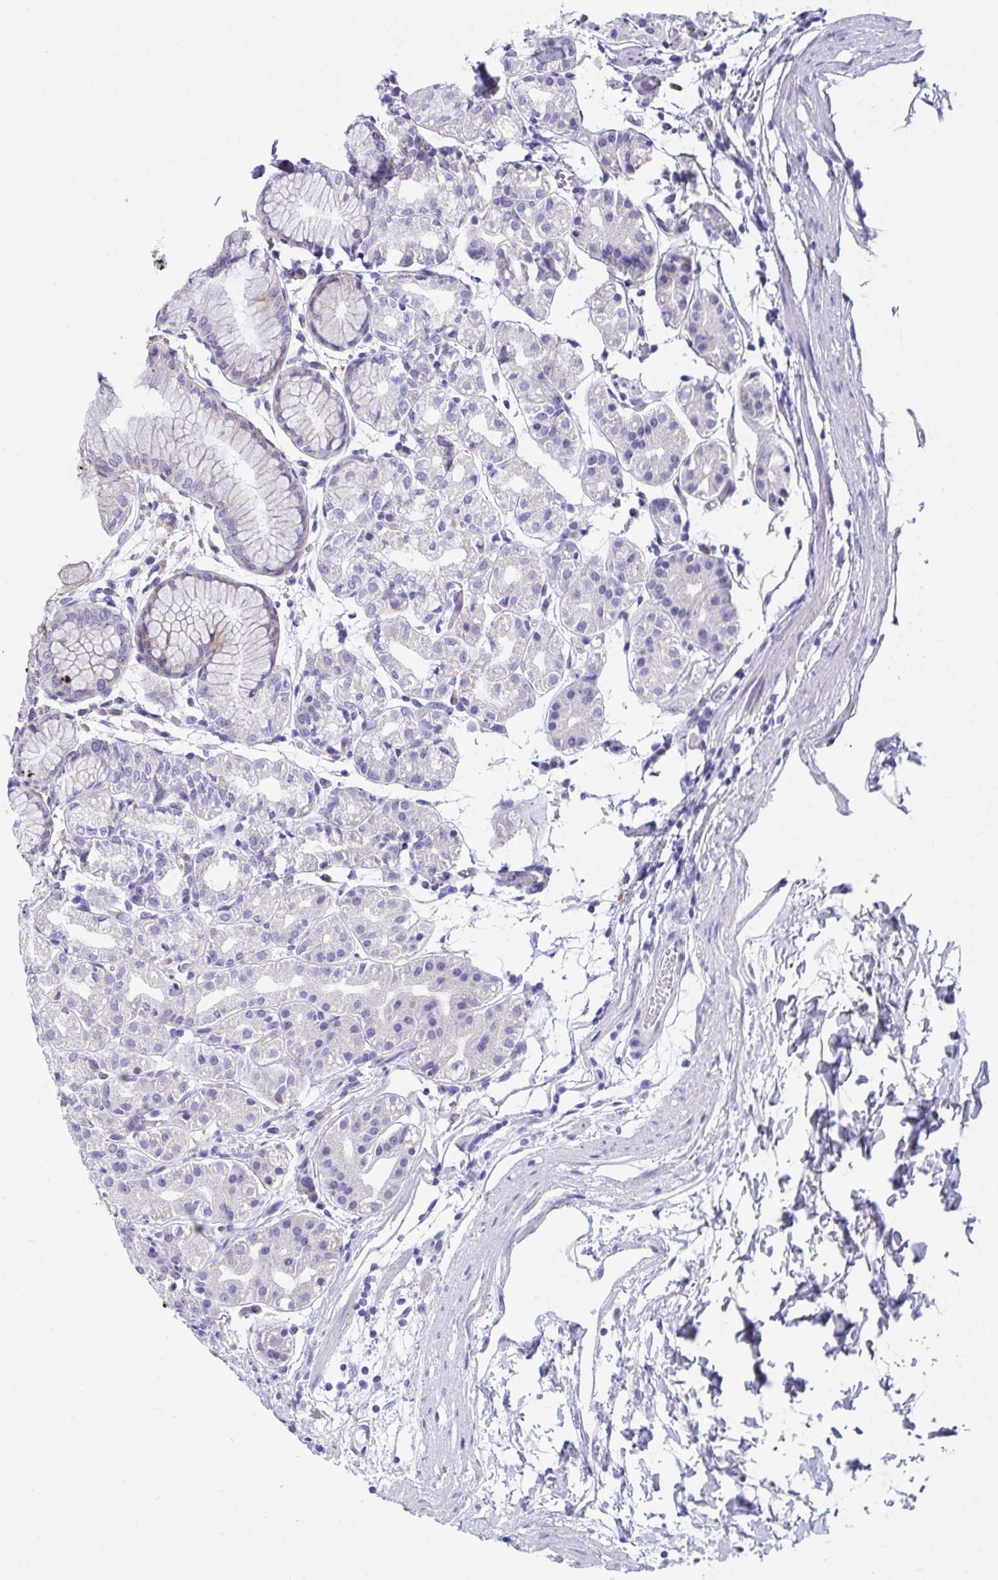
{"staining": {"intensity": "negative", "quantity": "none", "location": "none"}, "tissue": "stomach", "cell_type": "Glandular cells", "image_type": "normal", "snomed": [{"axis": "morphology", "description": "Normal tissue, NOS"}, {"axis": "topography", "description": "Stomach"}], "caption": "Immunohistochemistry (IHC) image of benign stomach: stomach stained with DAB exhibits no significant protein positivity in glandular cells.", "gene": "FBXO47", "patient": {"sex": "female", "age": 57}}